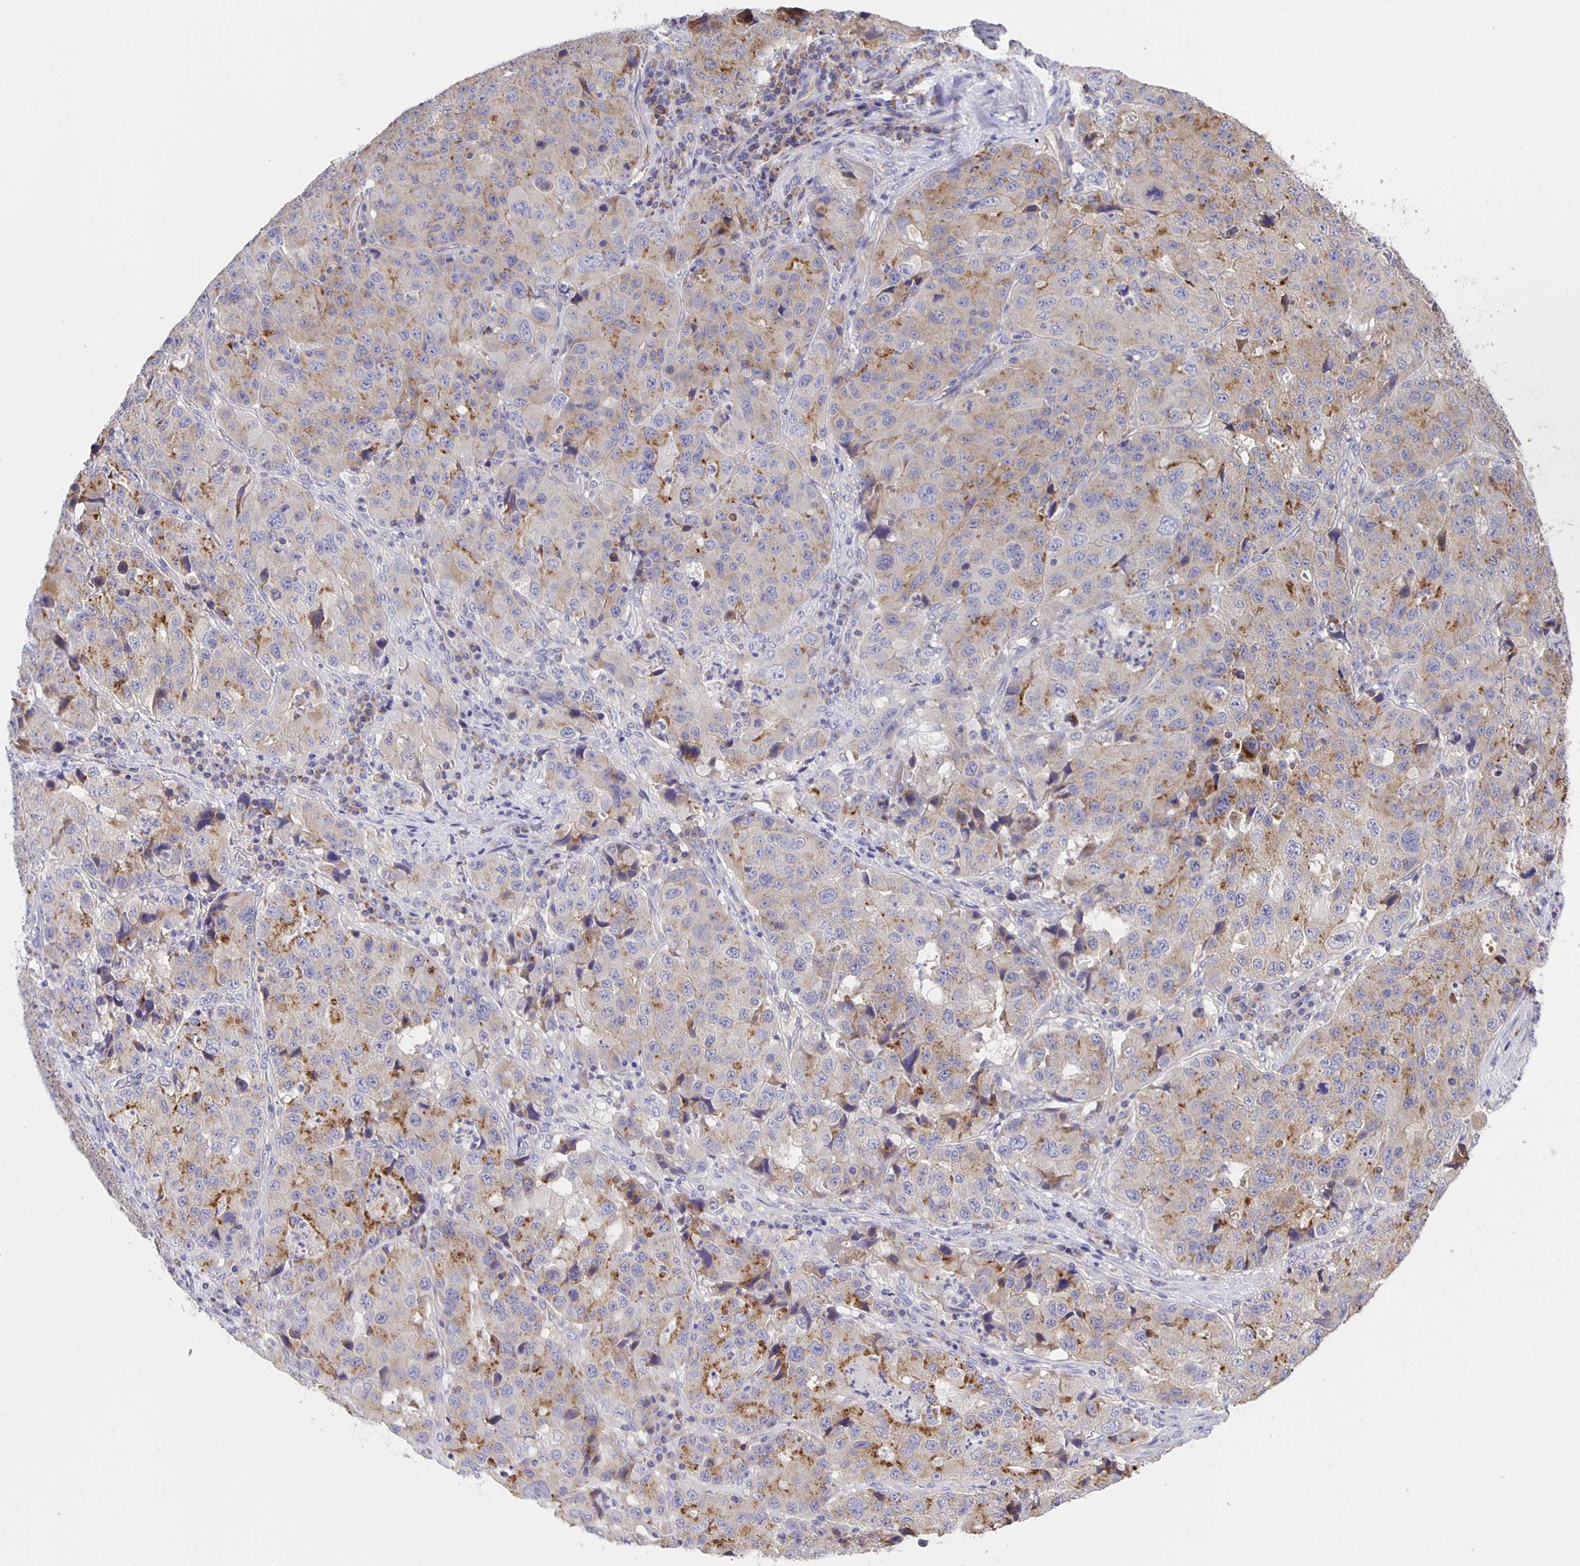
{"staining": {"intensity": "moderate", "quantity": "<25%", "location": "cytoplasmic/membranous"}, "tissue": "stomach cancer", "cell_type": "Tumor cells", "image_type": "cancer", "snomed": [{"axis": "morphology", "description": "Adenocarcinoma, NOS"}, {"axis": "topography", "description": "Stomach"}], "caption": "Immunohistochemistry (IHC) of stomach adenocarcinoma displays low levels of moderate cytoplasmic/membranous positivity in approximately <25% of tumor cells.", "gene": "JMJD4", "patient": {"sex": "male", "age": 71}}